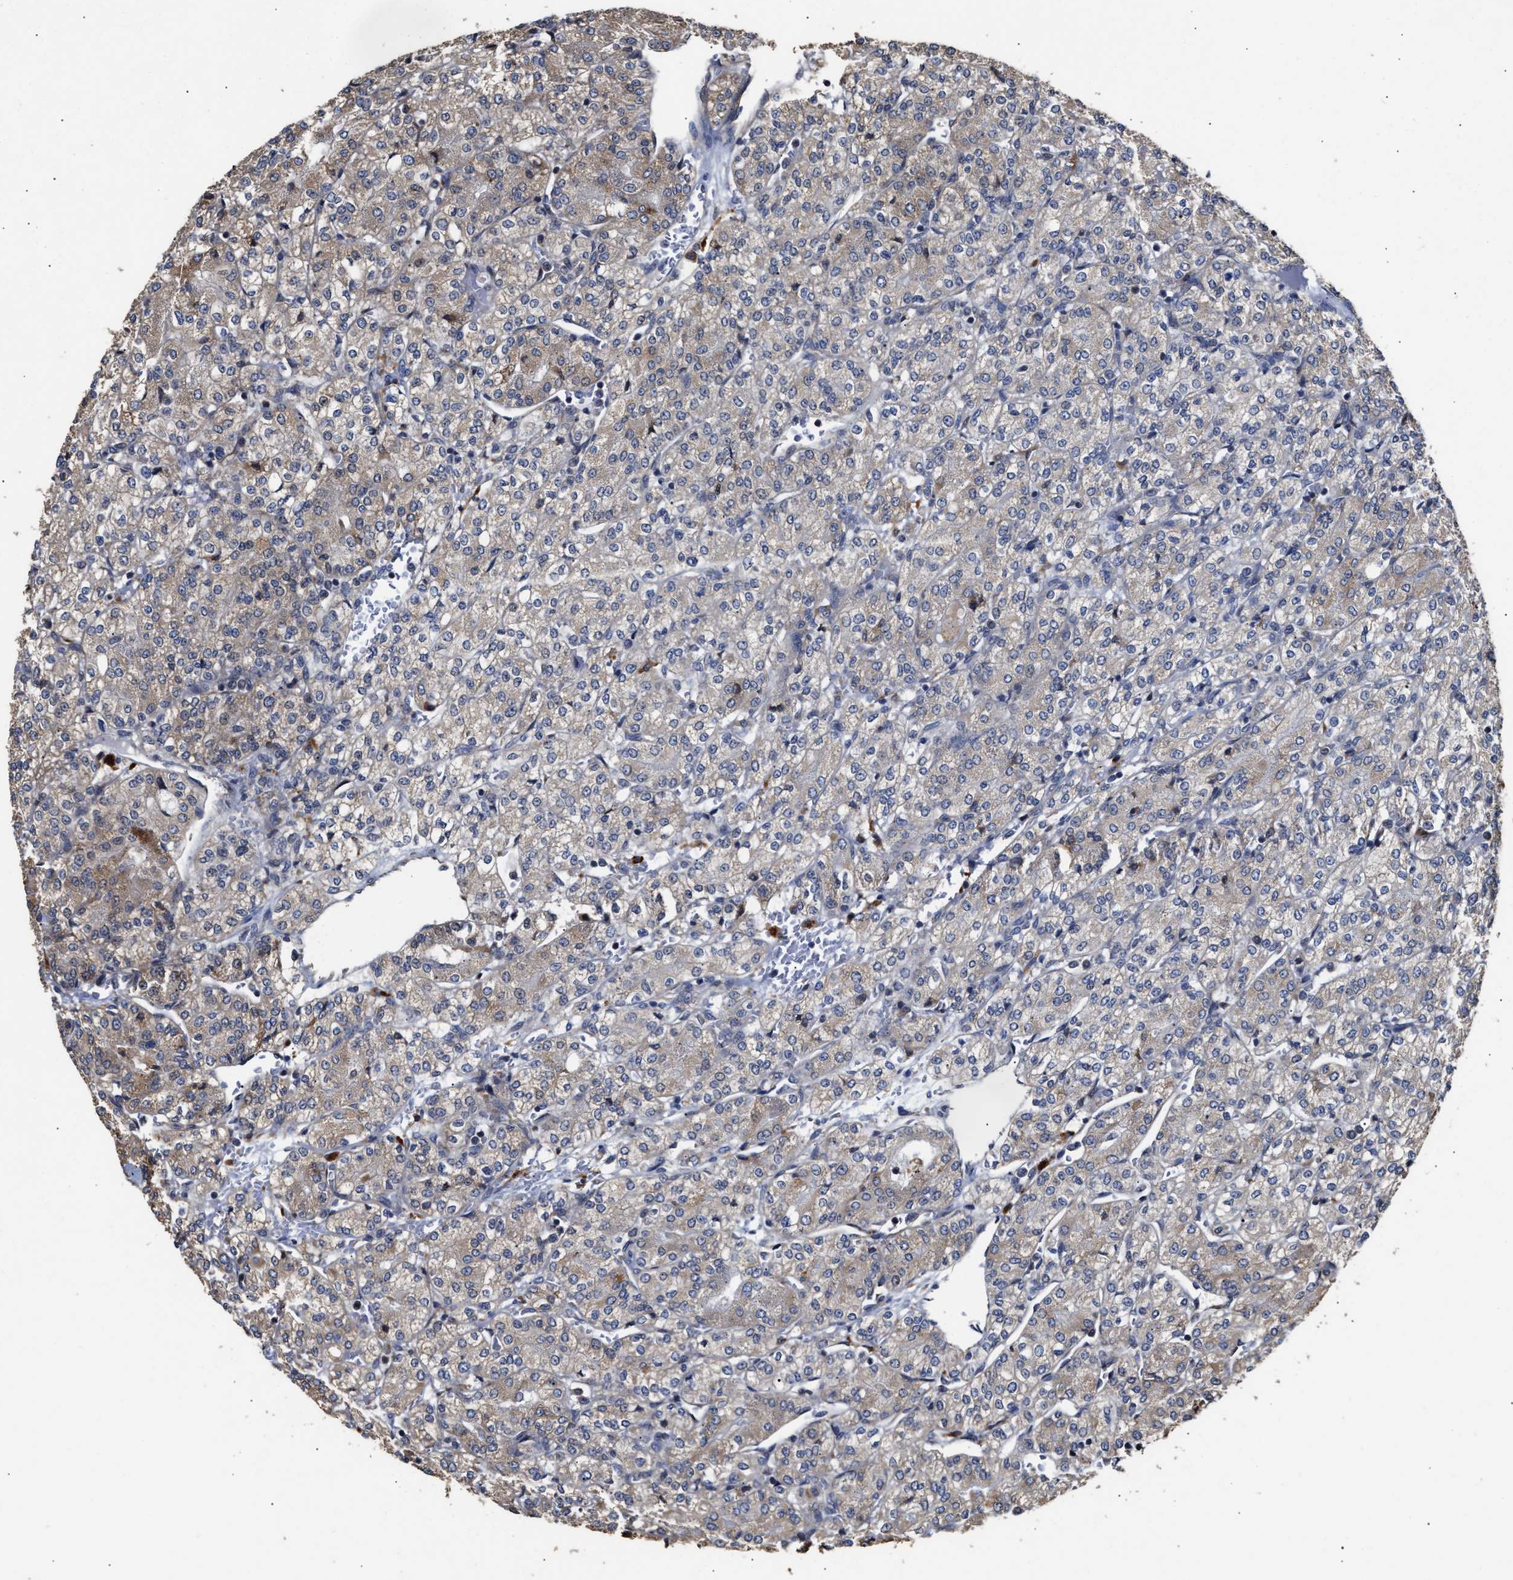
{"staining": {"intensity": "weak", "quantity": "25%-75%", "location": "cytoplasmic/membranous"}, "tissue": "renal cancer", "cell_type": "Tumor cells", "image_type": "cancer", "snomed": [{"axis": "morphology", "description": "Adenocarcinoma, NOS"}, {"axis": "topography", "description": "Kidney"}], "caption": "Immunohistochemical staining of human renal cancer (adenocarcinoma) demonstrates low levels of weak cytoplasmic/membranous protein staining in approximately 25%-75% of tumor cells. Immunohistochemistry stains the protein in brown and the nuclei are stained blue.", "gene": "GOSR1", "patient": {"sex": "male", "age": 77}}